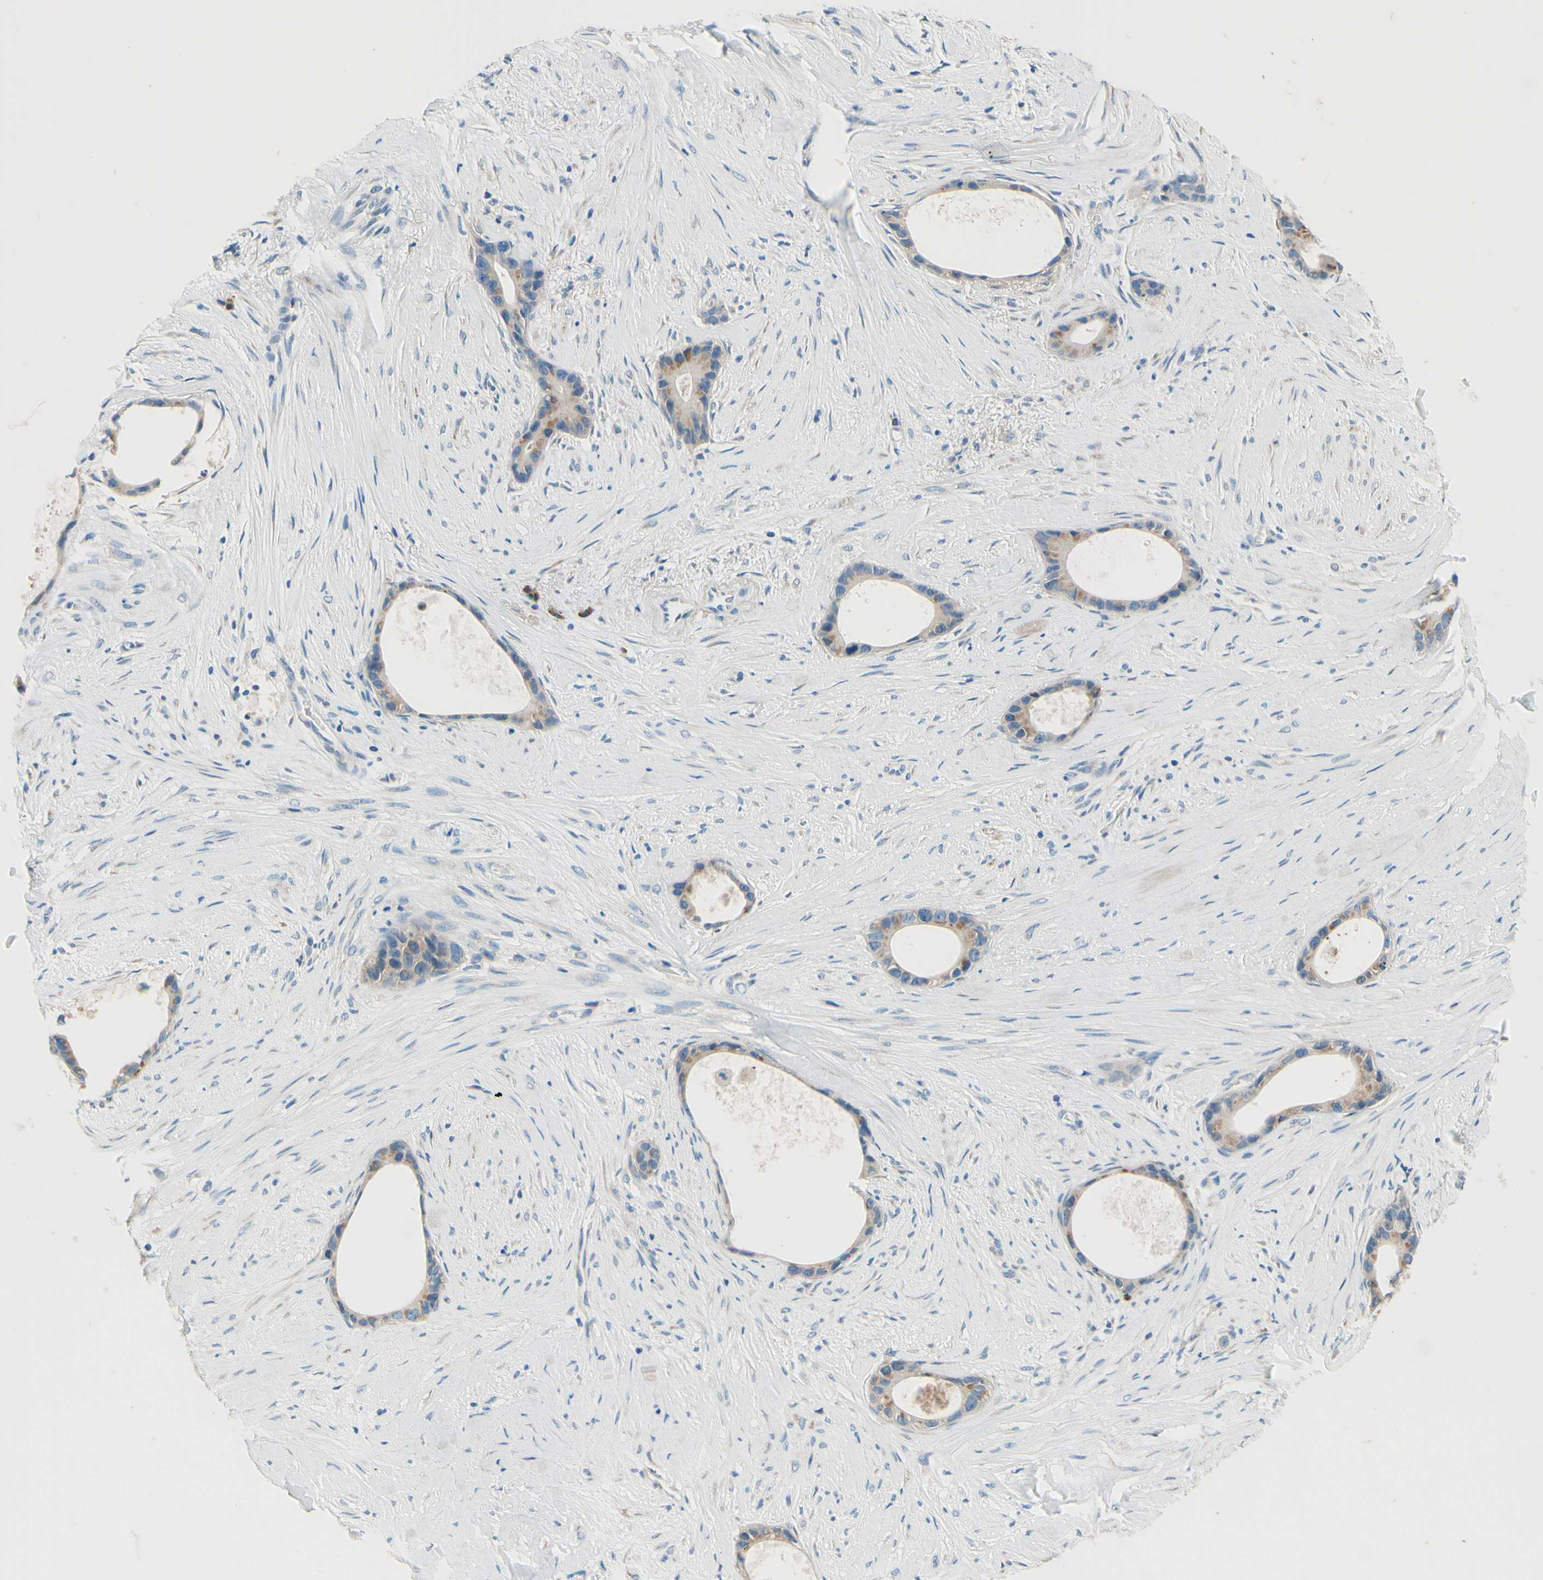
{"staining": {"intensity": "weak", "quantity": "25%-75%", "location": "cytoplasmic/membranous"}, "tissue": "liver cancer", "cell_type": "Tumor cells", "image_type": "cancer", "snomed": [{"axis": "morphology", "description": "Cholangiocarcinoma"}, {"axis": "topography", "description": "Liver"}], "caption": "Liver cholangiocarcinoma stained for a protein displays weak cytoplasmic/membranous positivity in tumor cells. The staining was performed using DAB to visualize the protein expression in brown, while the nuclei were stained in blue with hematoxylin (Magnification: 20x).", "gene": "PASD1", "patient": {"sex": "female", "age": 55}}